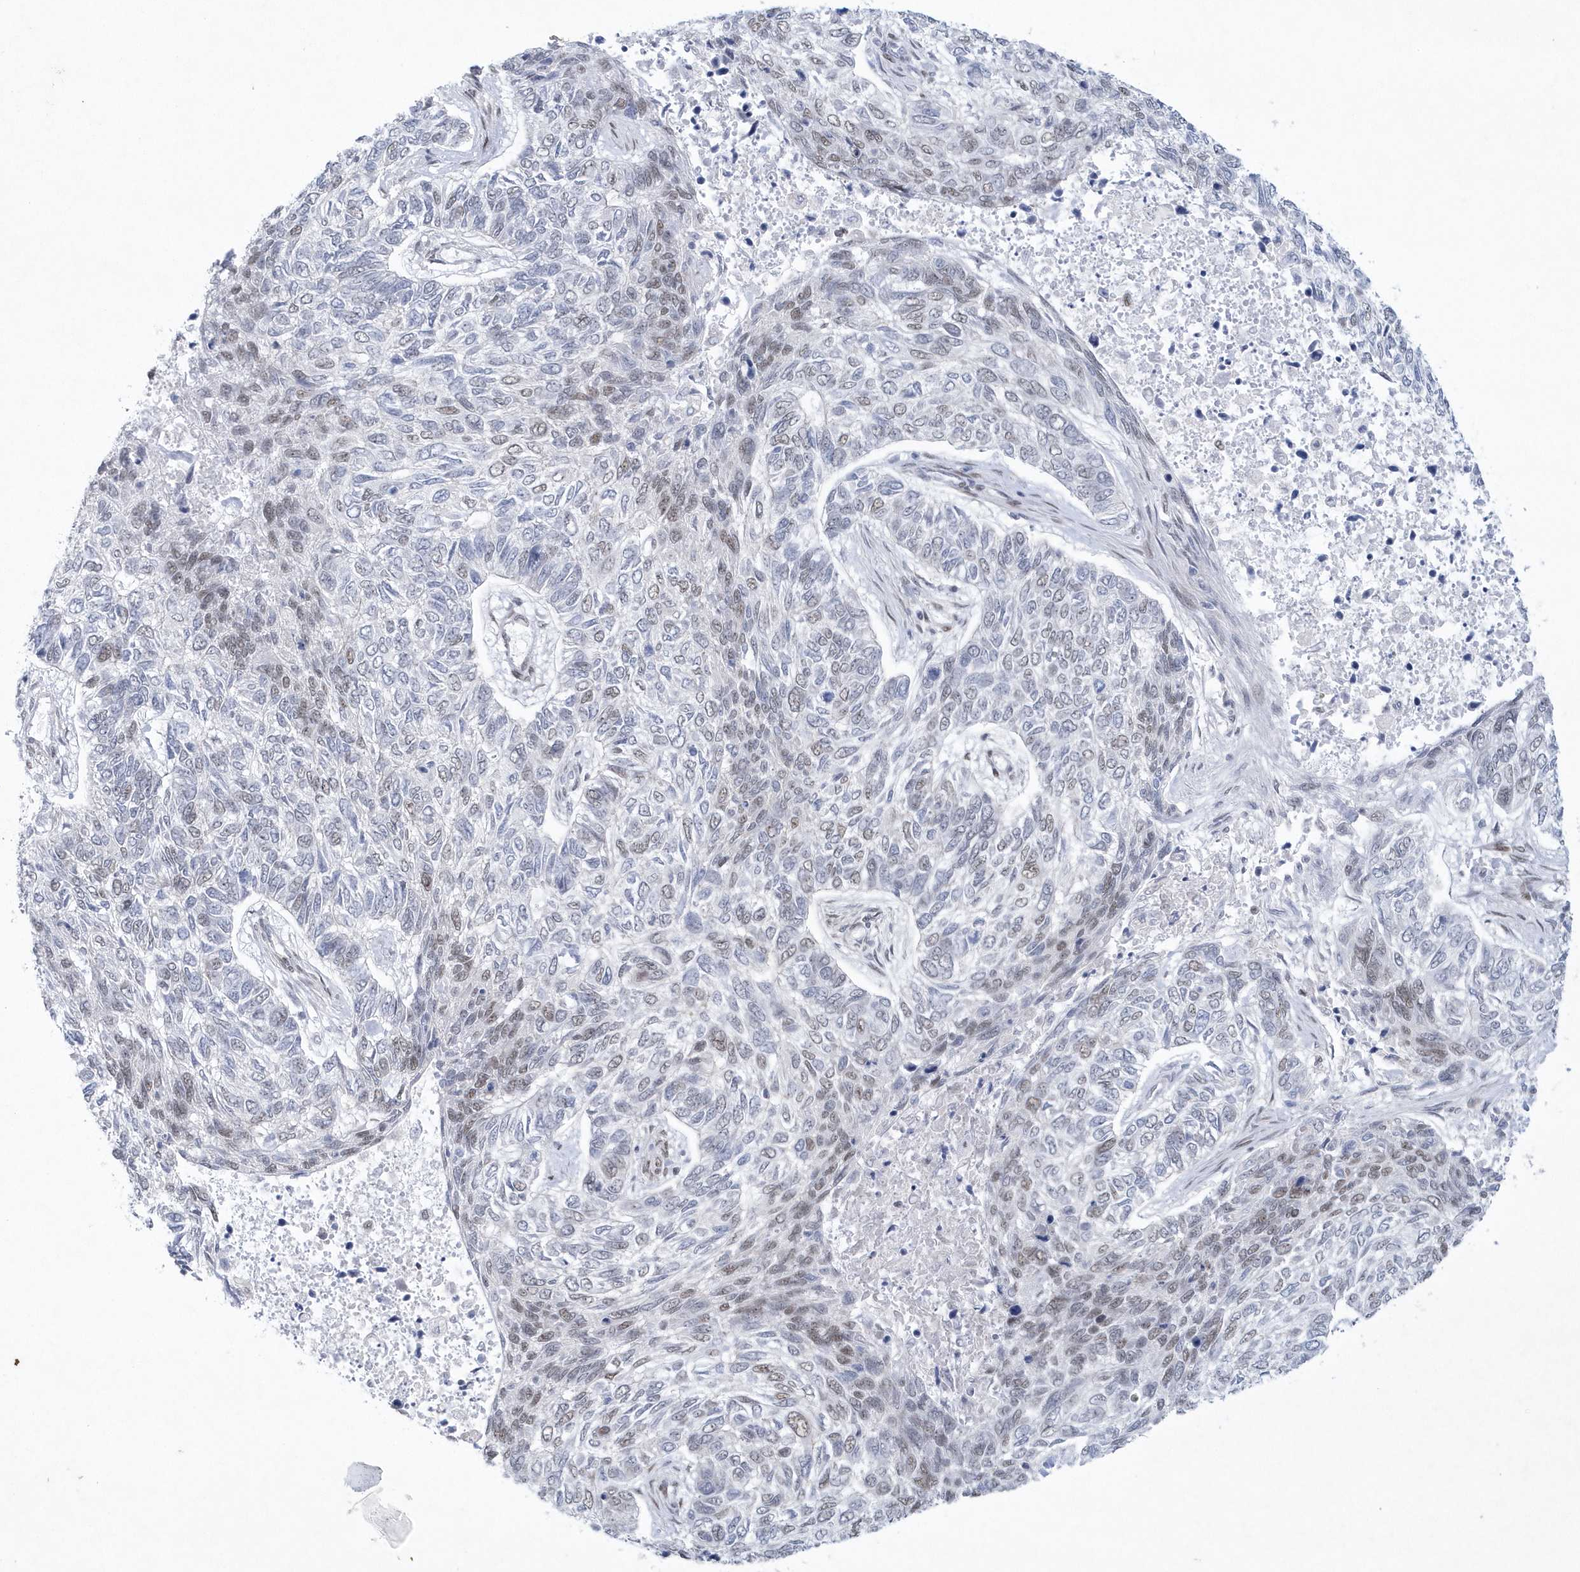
{"staining": {"intensity": "weak", "quantity": "25%-75%", "location": "nuclear"}, "tissue": "skin cancer", "cell_type": "Tumor cells", "image_type": "cancer", "snomed": [{"axis": "morphology", "description": "Basal cell carcinoma"}, {"axis": "topography", "description": "Skin"}], "caption": "This micrograph displays skin cancer (basal cell carcinoma) stained with immunohistochemistry (IHC) to label a protein in brown. The nuclear of tumor cells show weak positivity for the protein. Nuclei are counter-stained blue.", "gene": "DCLRE1A", "patient": {"sex": "female", "age": 65}}